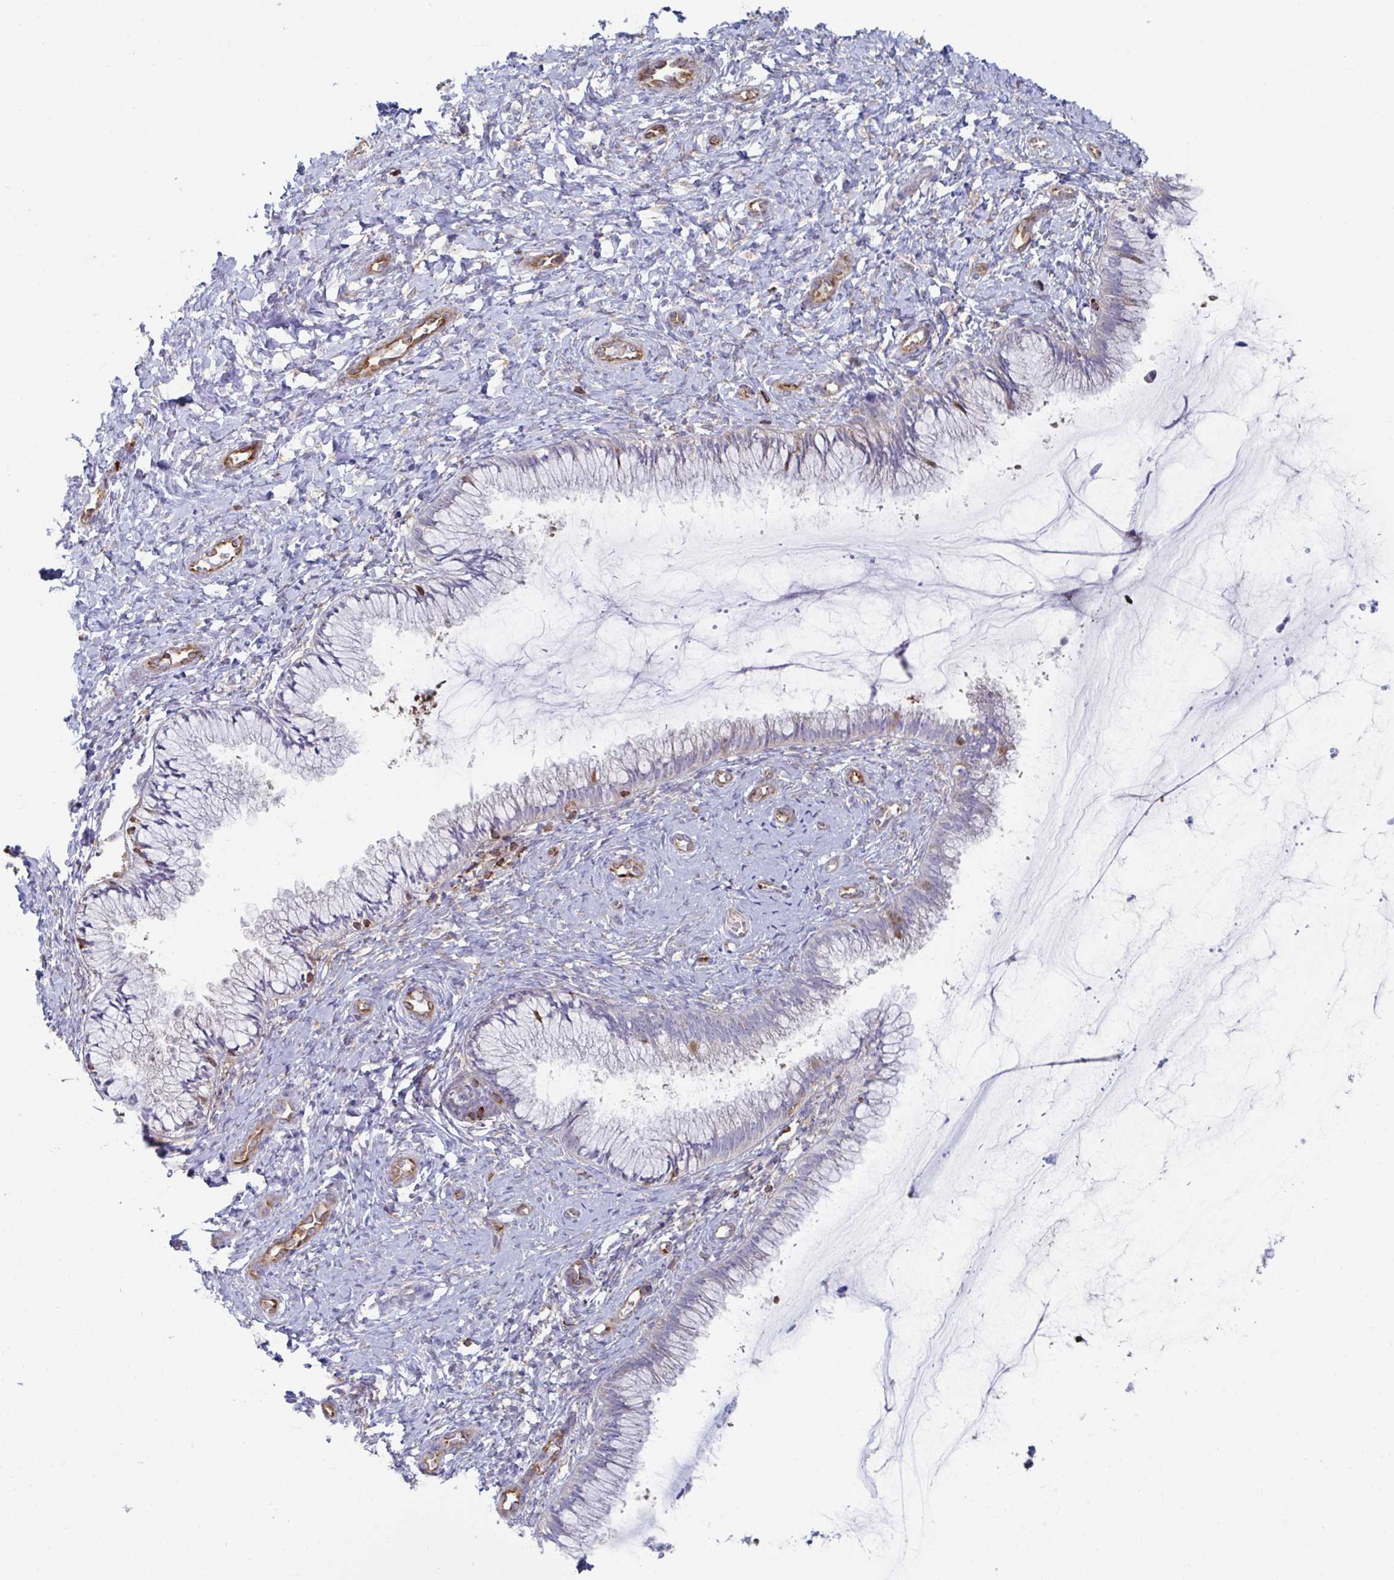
{"staining": {"intensity": "negative", "quantity": "none", "location": "none"}, "tissue": "cervix", "cell_type": "Glandular cells", "image_type": "normal", "snomed": [{"axis": "morphology", "description": "Normal tissue, NOS"}, {"axis": "topography", "description": "Cervix"}], "caption": "A micrograph of cervix stained for a protein displays no brown staining in glandular cells. (Stains: DAB (3,3'-diaminobenzidine) immunohistochemistry with hematoxylin counter stain, Microscopy: brightfield microscopy at high magnification).", "gene": "WNK1", "patient": {"sex": "female", "age": 37}}